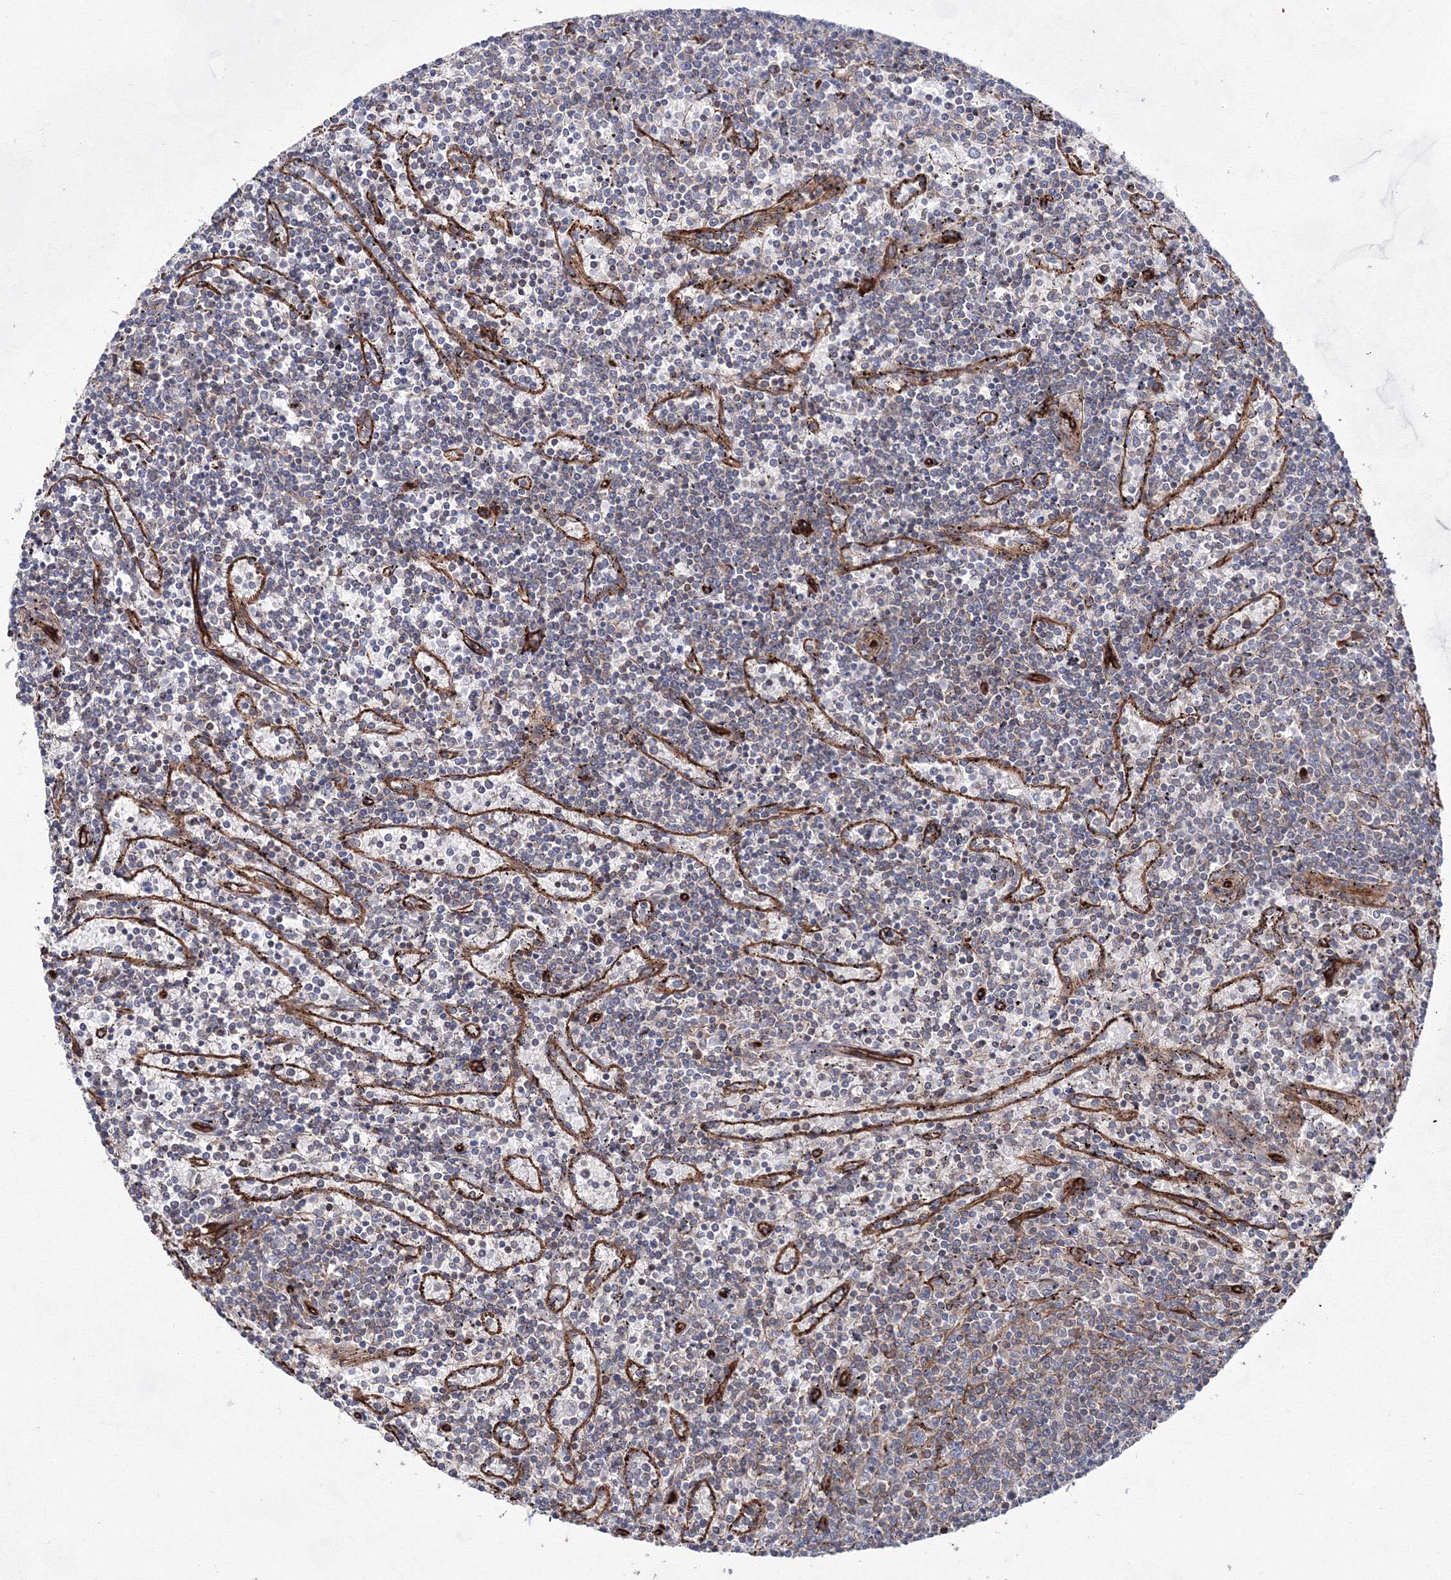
{"staining": {"intensity": "negative", "quantity": "none", "location": "none"}, "tissue": "lymphoma", "cell_type": "Tumor cells", "image_type": "cancer", "snomed": [{"axis": "morphology", "description": "Malignant lymphoma, non-Hodgkin's type, Low grade"}, {"axis": "topography", "description": "Spleen"}], "caption": "Immunohistochemical staining of low-grade malignant lymphoma, non-Hodgkin's type shows no significant expression in tumor cells.", "gene": "ANKRD37", "patient": {"sex": "female", "age": 50}}